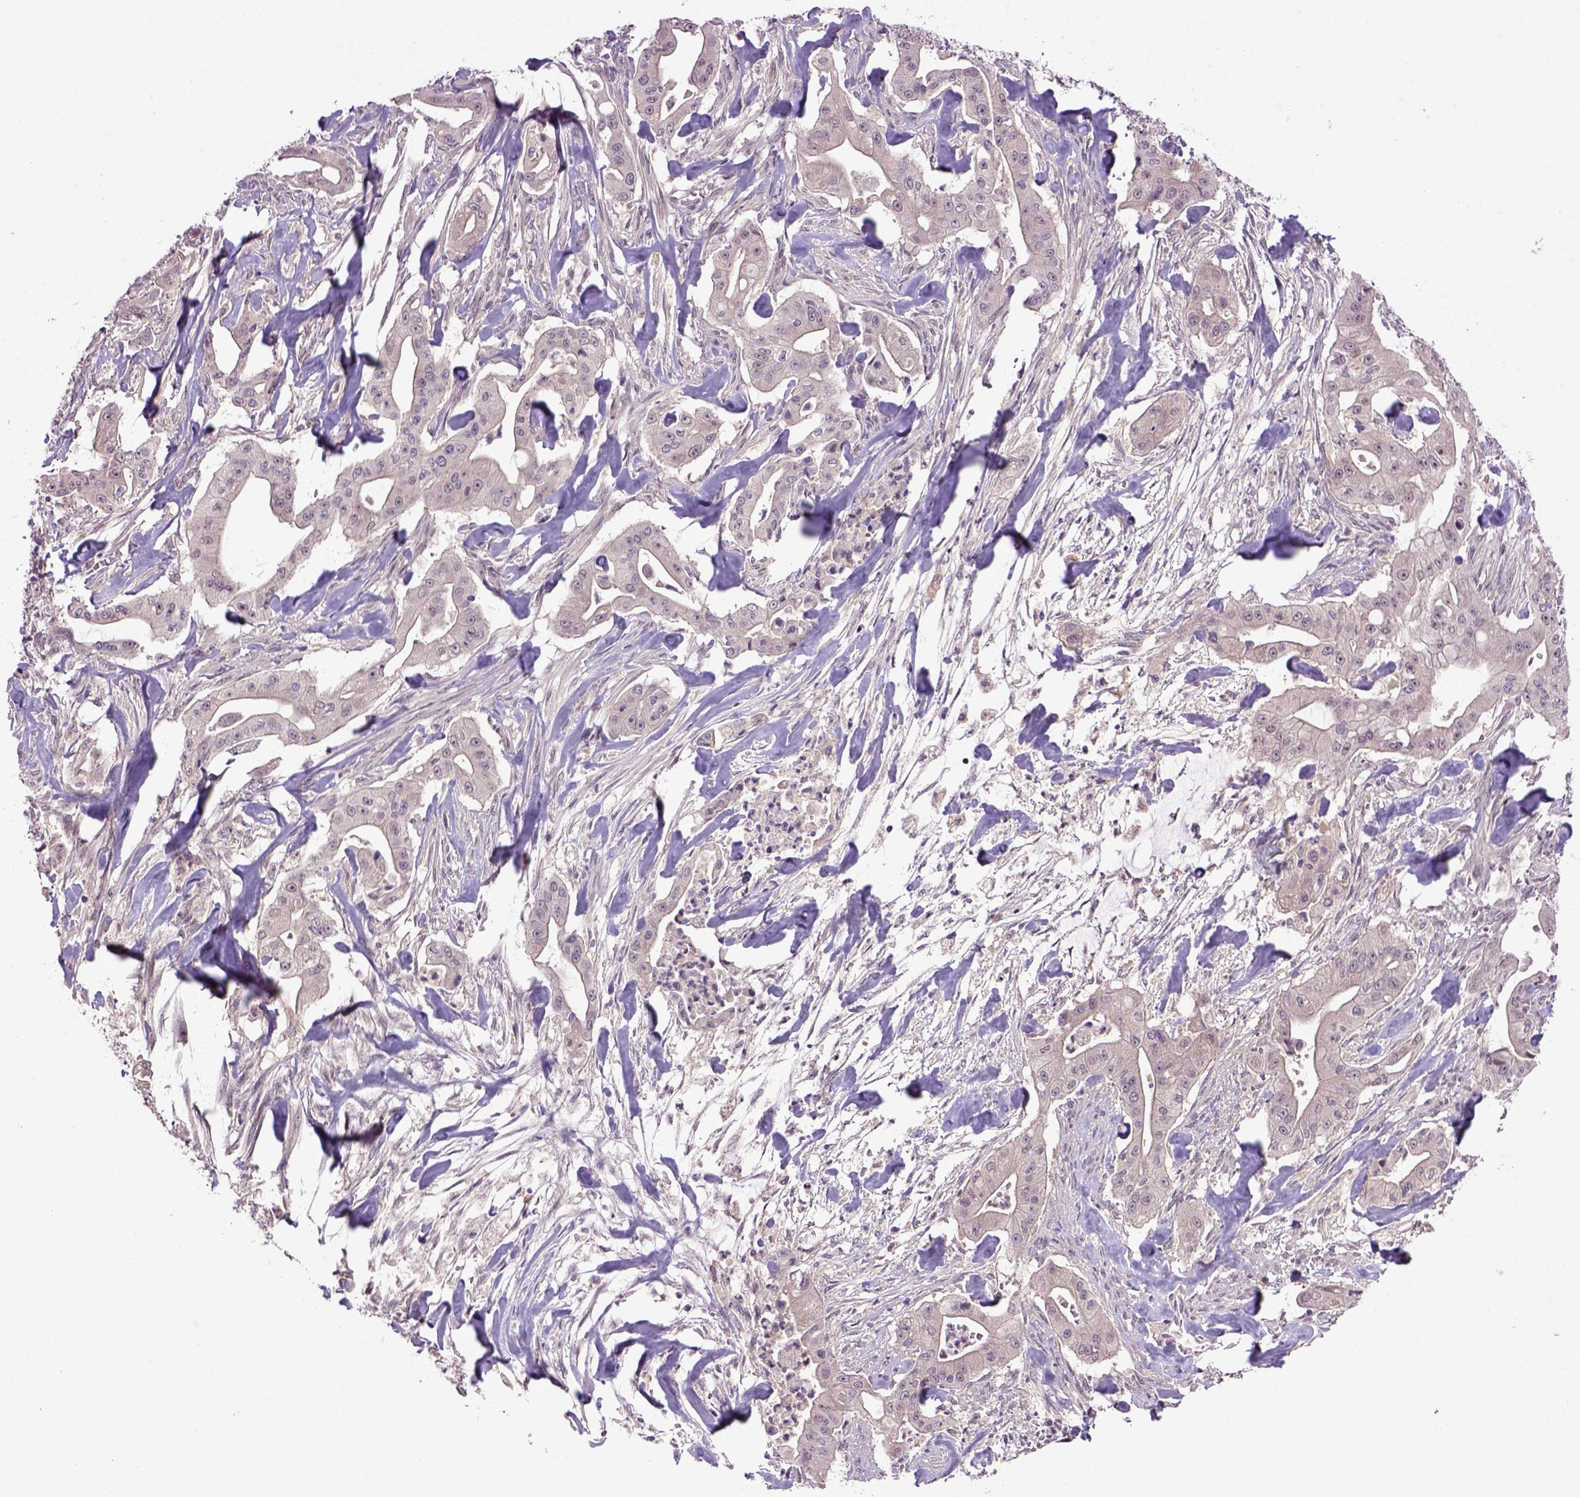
{"staining": {"intensity": "negative", "quantity": "none", "location": "none"}, "tissue": "pancreatic cancer", "cell_type": "Tumor cells", "image_type": "cancer", "snomed": [{"axis": "morphology", "description": "Normal tissue, NOS"}, {"axis": "morphology", "description": "Inflammation, NOS"}, {"axis": "morphology", "description": "Adenocarcinoma, NOS"}, {"axis": "topography", "description": "Pancreas"}], "caption": "A photomicrograph of adenocarcinoma (pancreatic) stained for a protein demonstrates no brown staining in tumor cells.", "gene": "RAB43", "patient": {"sex": "male", "age": 57}}